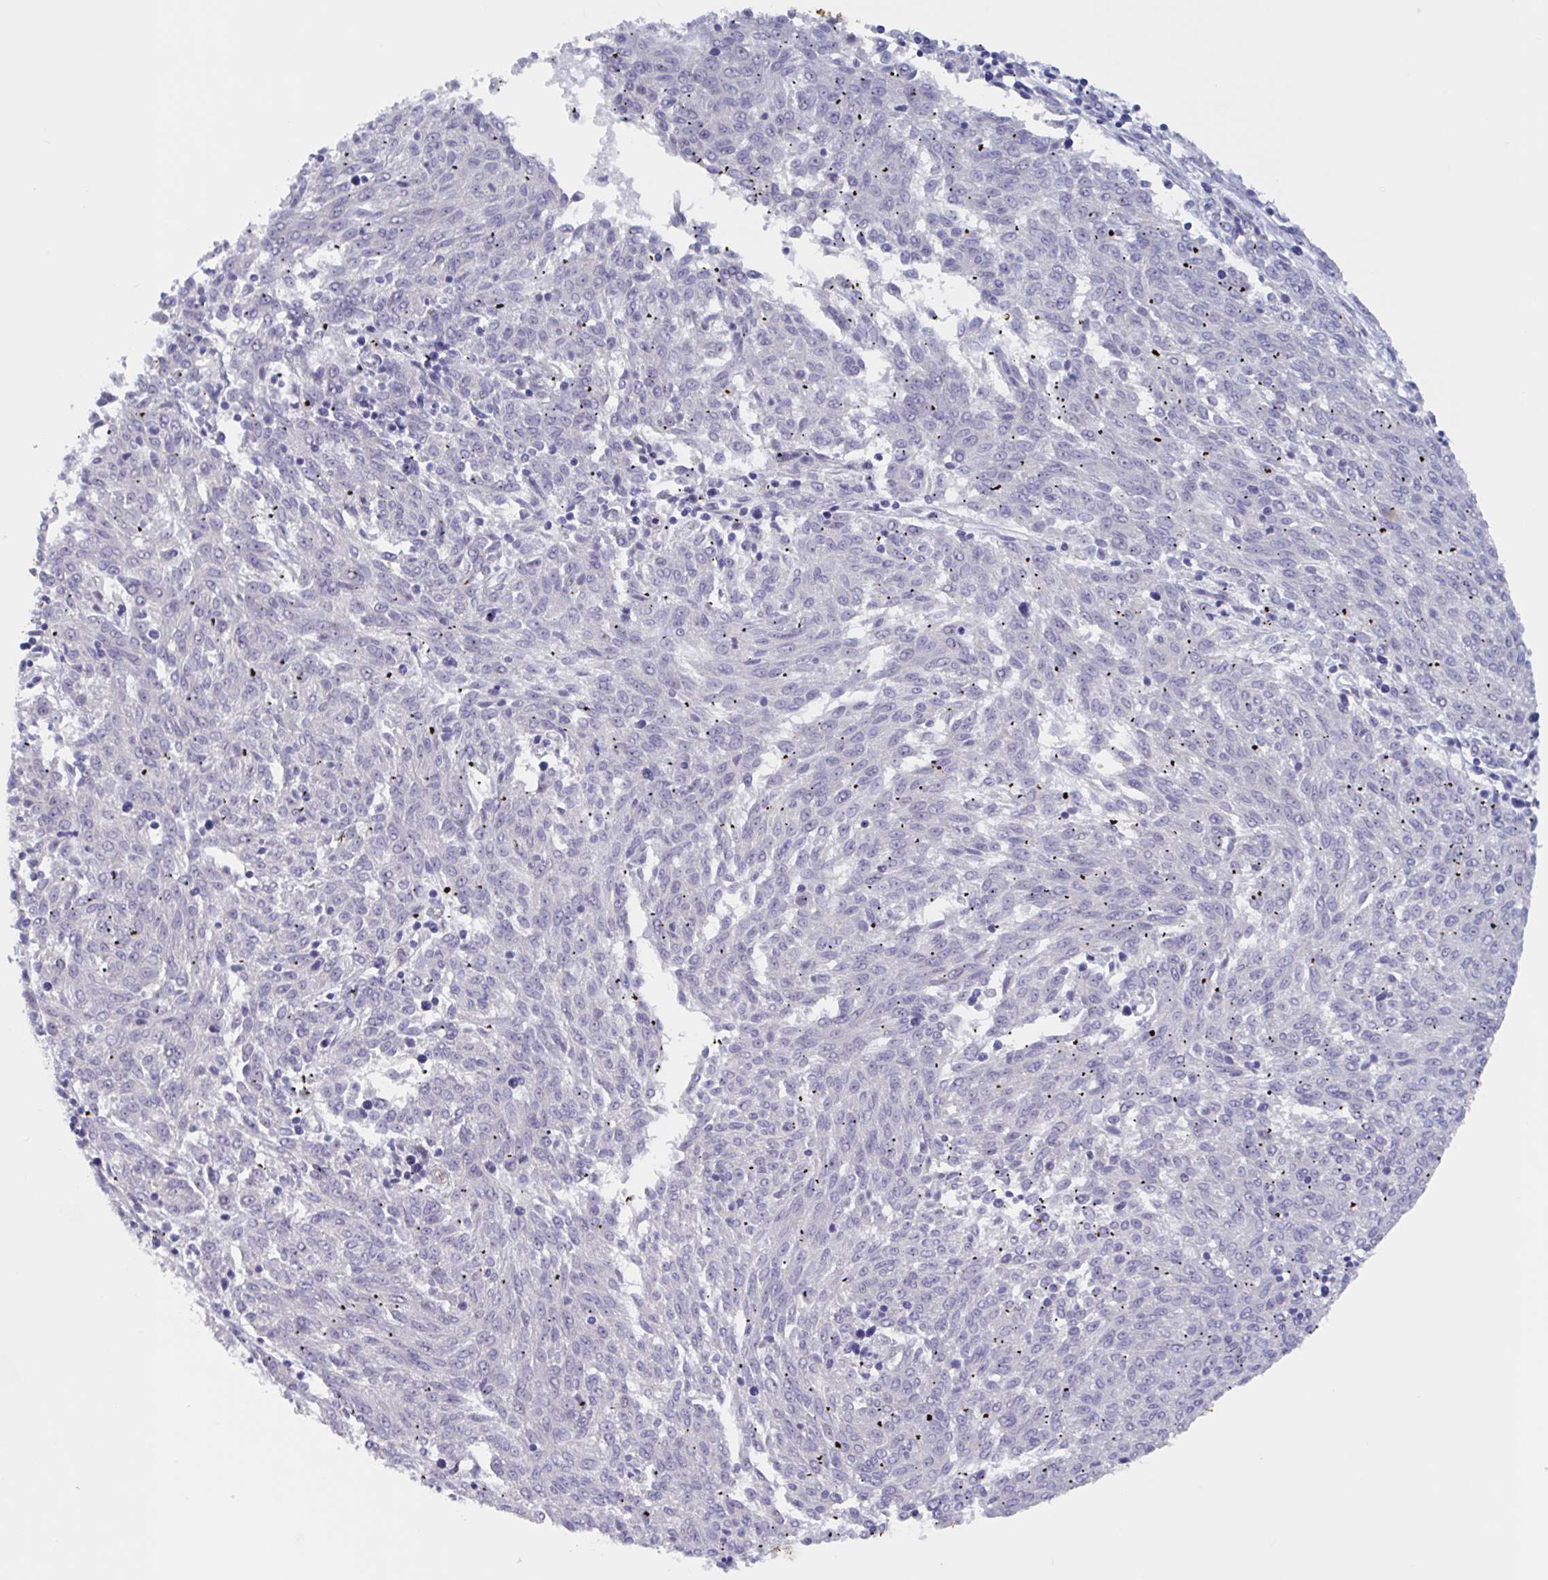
{"staining": {"intensity": "negative", "quantity": "none", "location": "none"}, "tissue": "melanoma", "cell_type": "Tumor cells", "image_type": "cancer", "snomed": [{"axis": "morphology", "description": "Malignant melanoma, NOS"}, {"axis": "topography", "description": "Skin"}], "caption": "Immunohistochemical staining of human melanoma displays no significant positivity in tumor cells.", "gene": "ST14", "patient": {"sex": "female", "age": 72}}